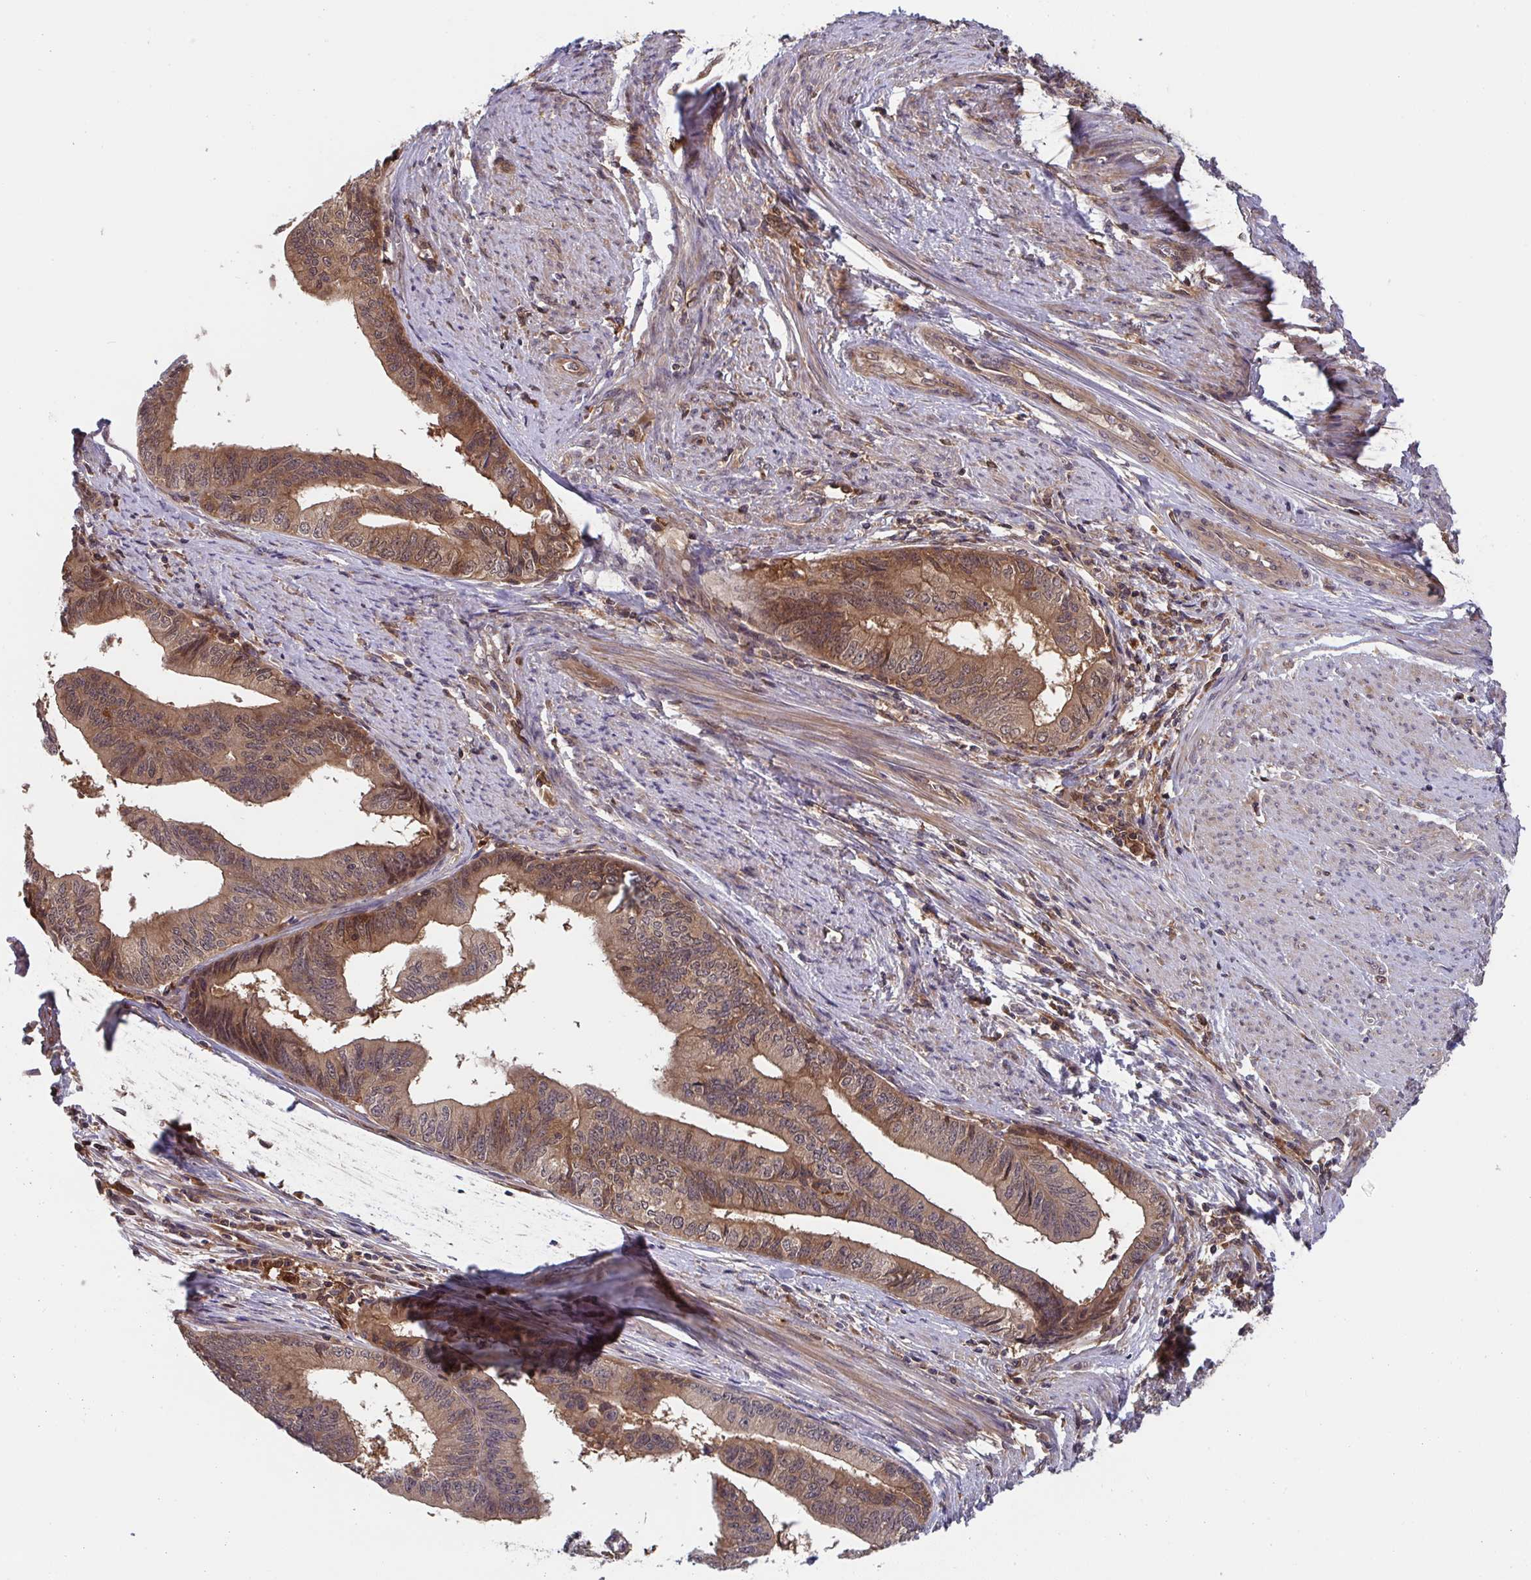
{"staining": {"intensity": "moderate", "quantity": ">75%", "location": "cytoplasmic/membranous,nuclear"}, "tissue": "endometrial cancer", "cell_type": "Tumor cells", "image_type": "cancer", "snomed": [{"axis": "morphology", "description": "Adenocarcinoma, NOS"}, {"axis": "topography", "description": "Endometrium"}], "caption": "Immunohistochemistry (IHC) of endometrial adenocarcinoma shows medium levels of moderate cytoplasmic/membranous and nuclear positivity in approximately >75% of tumor cells. Nuclei are stained in blue.", "gene": "TIGAR", "patient": {"sex": "female", "age": 65}}